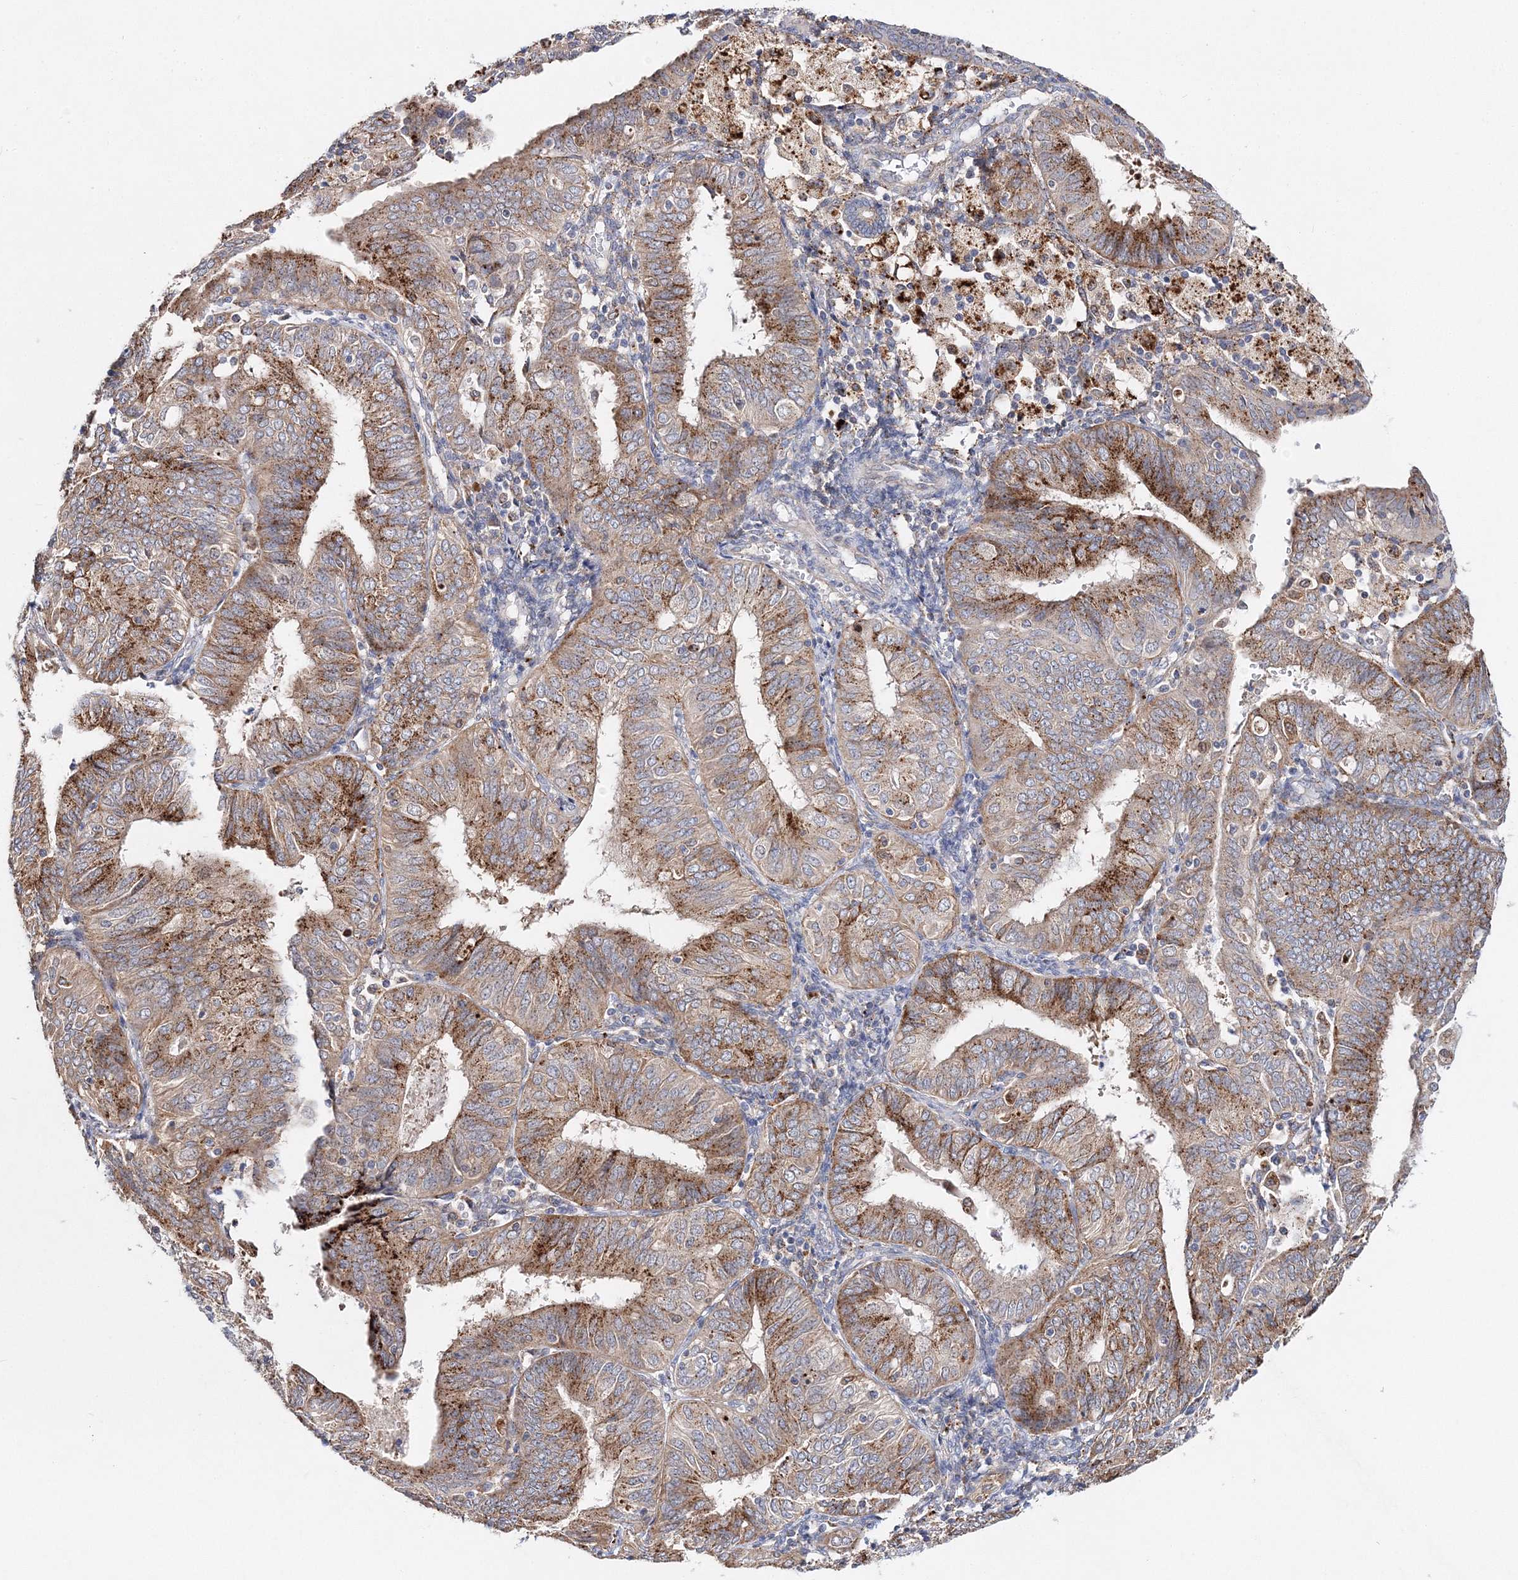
{"staining": {"intensity": "strong", "quantity": ">75%", "location": "cytoplasmic/membranous"}, "tissue": "endometrial cancer", "cell_type": "Tumor cells", "image_type": "cancer", "snomed": [{"axis": "morphology", "description": "Adenocarcinoma, NOS"}, {"axis": "topography", "description": "Endometrium"}], "caption": "Human endometrial cancer stained with a brown dye exhibits strong cytoplasmic/membranous positive positivity in about >75% of tumor cells.", "gene": "C3orf38", "patient": {"sex": "female", "age": 58}}